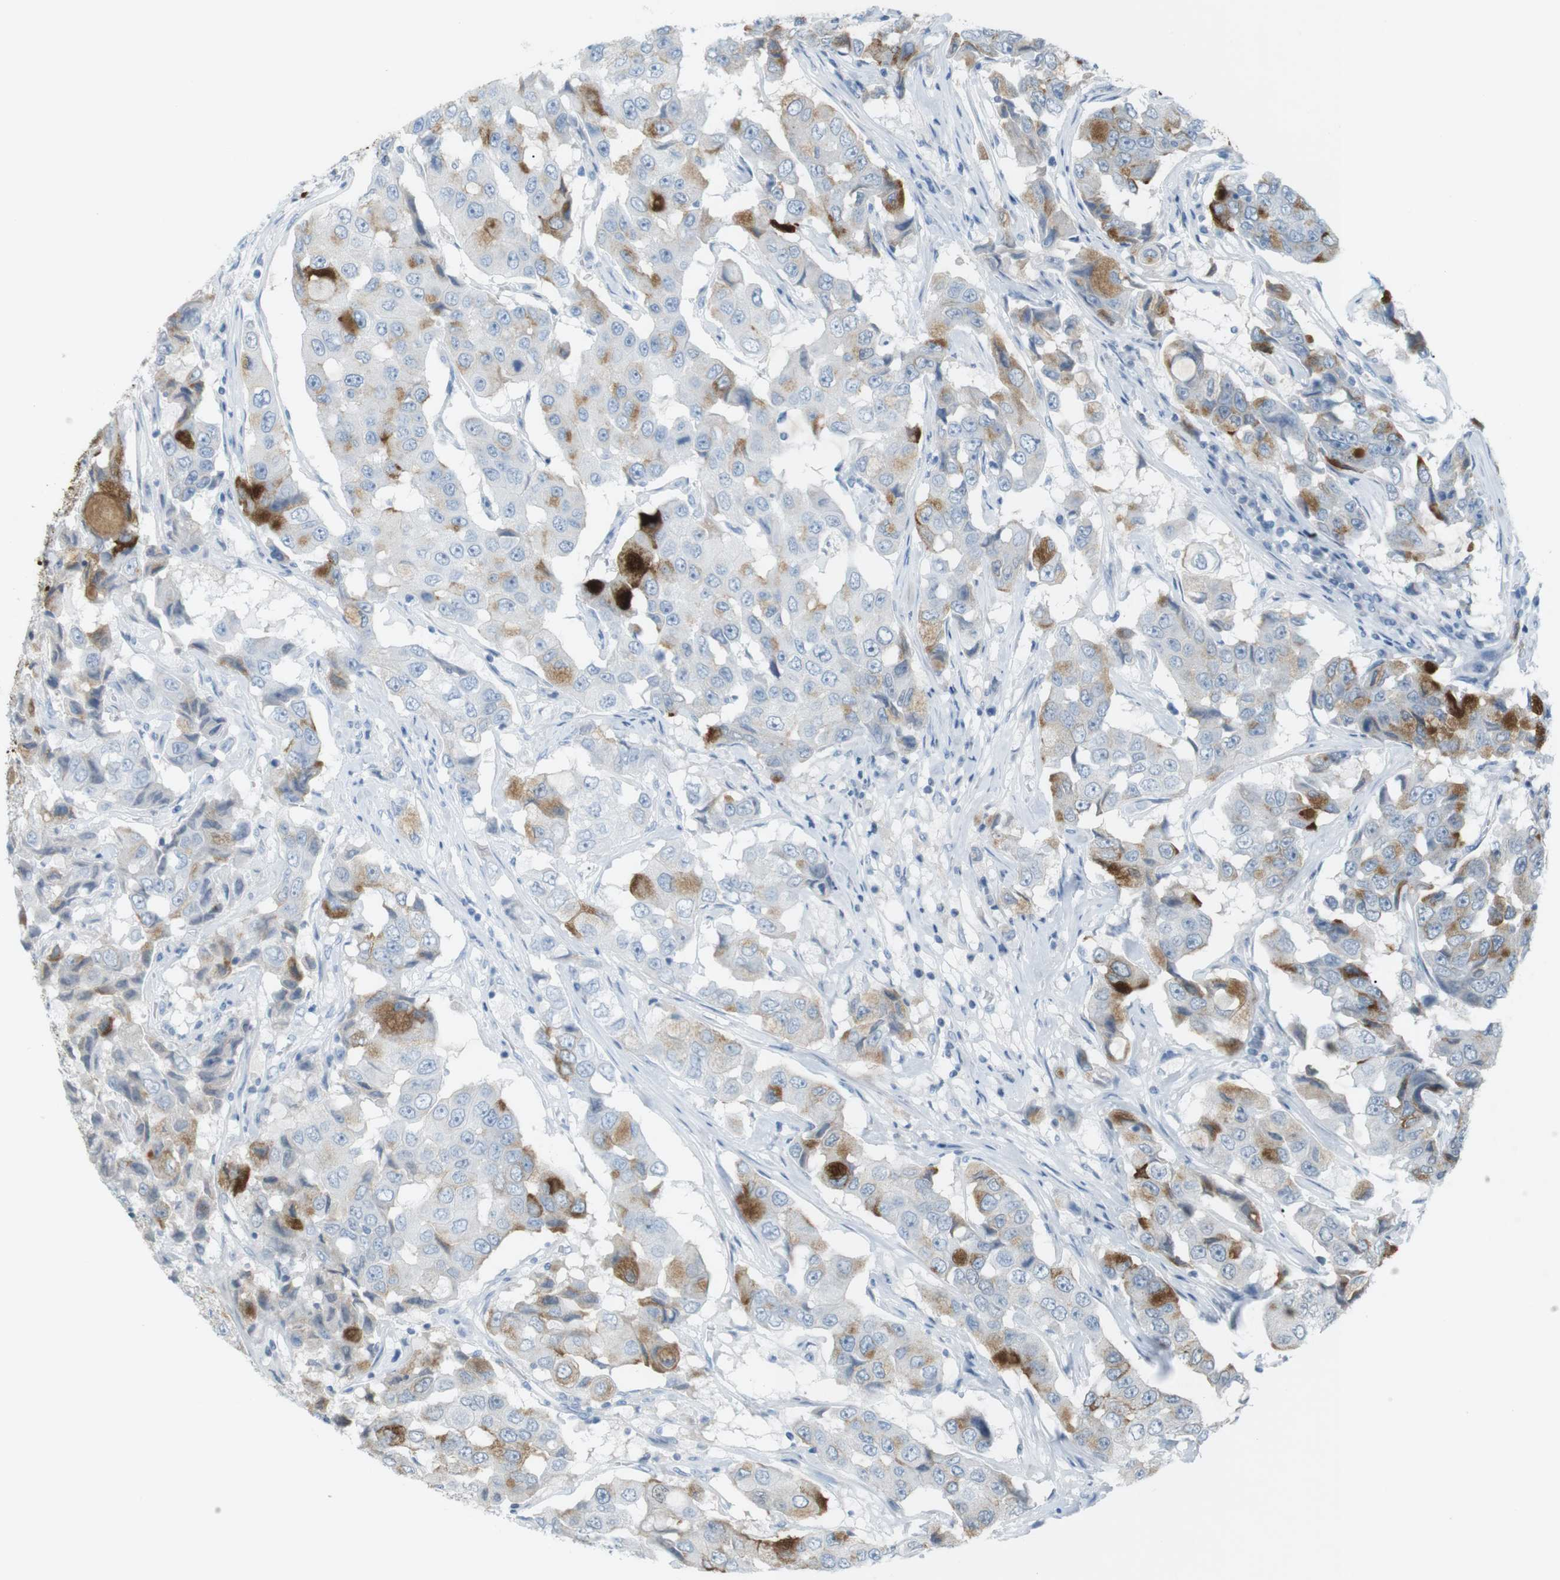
{"staining": {"intensity": "moderate", "quantity": "<25%", "location": "cytoplasmic/membranous"}, "tissue": "breast cancer", "cell_type": "Tumor cells", "image_type": "cancer", "snomed": [{"axis": "morphology", "description": "Duct carcinoma"}, {"axis": "topography", "description": "Breast"}], "caption": "Human breast cancer (intraductal carcinoma) stained with a brown dye shows moderate cytoplasmic/membranous positive staining in about <25% of tumor cells.", "gene": "AZGP1", "patient": {"sex": "female", "age": 27}}